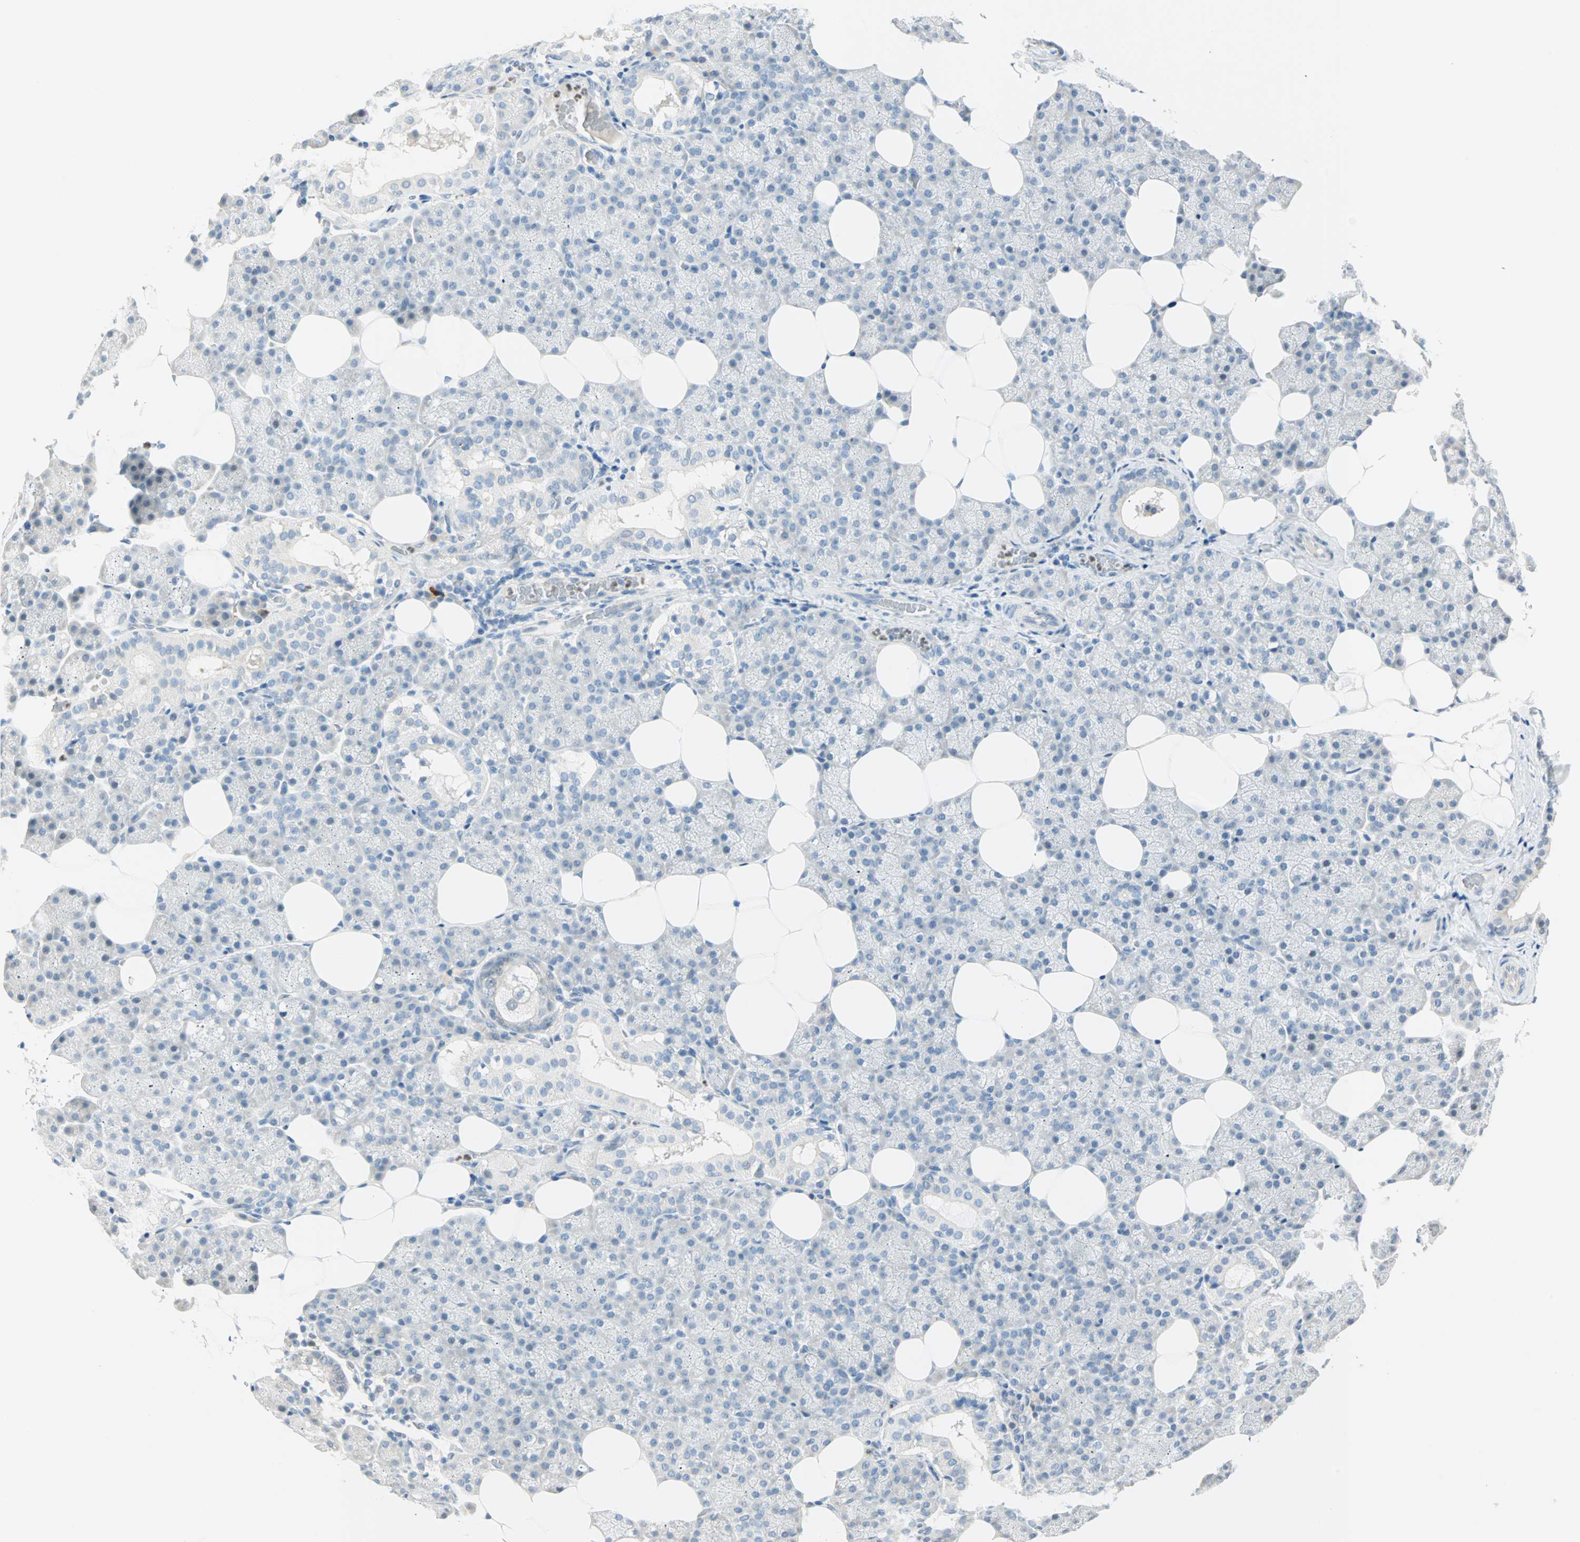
{"staining": {"intensity": "negative", "quantity": "none", "location": "none"}, "tissue": "salivary gland", "cell_type": "Glandular cells", "image_type": "normal", "snomed": [{"axis": "morphology", "description": "Normal tissue, NOS"}, {"axis": "topography", "description": "Lymph node"}, {"axis": "topography", "description": "Salivary gland"}], "caption": "IHC micrograph of unremarkable salivary gland stained for a protein (brown), which demonstrates no expression in glandular cells. (DAB (3,3'-diaminobenzidine) immunohistochemistry (IHC), high magnification).", "gene": "MLLT10", "patient": {"sex": "male", "age": 8}}